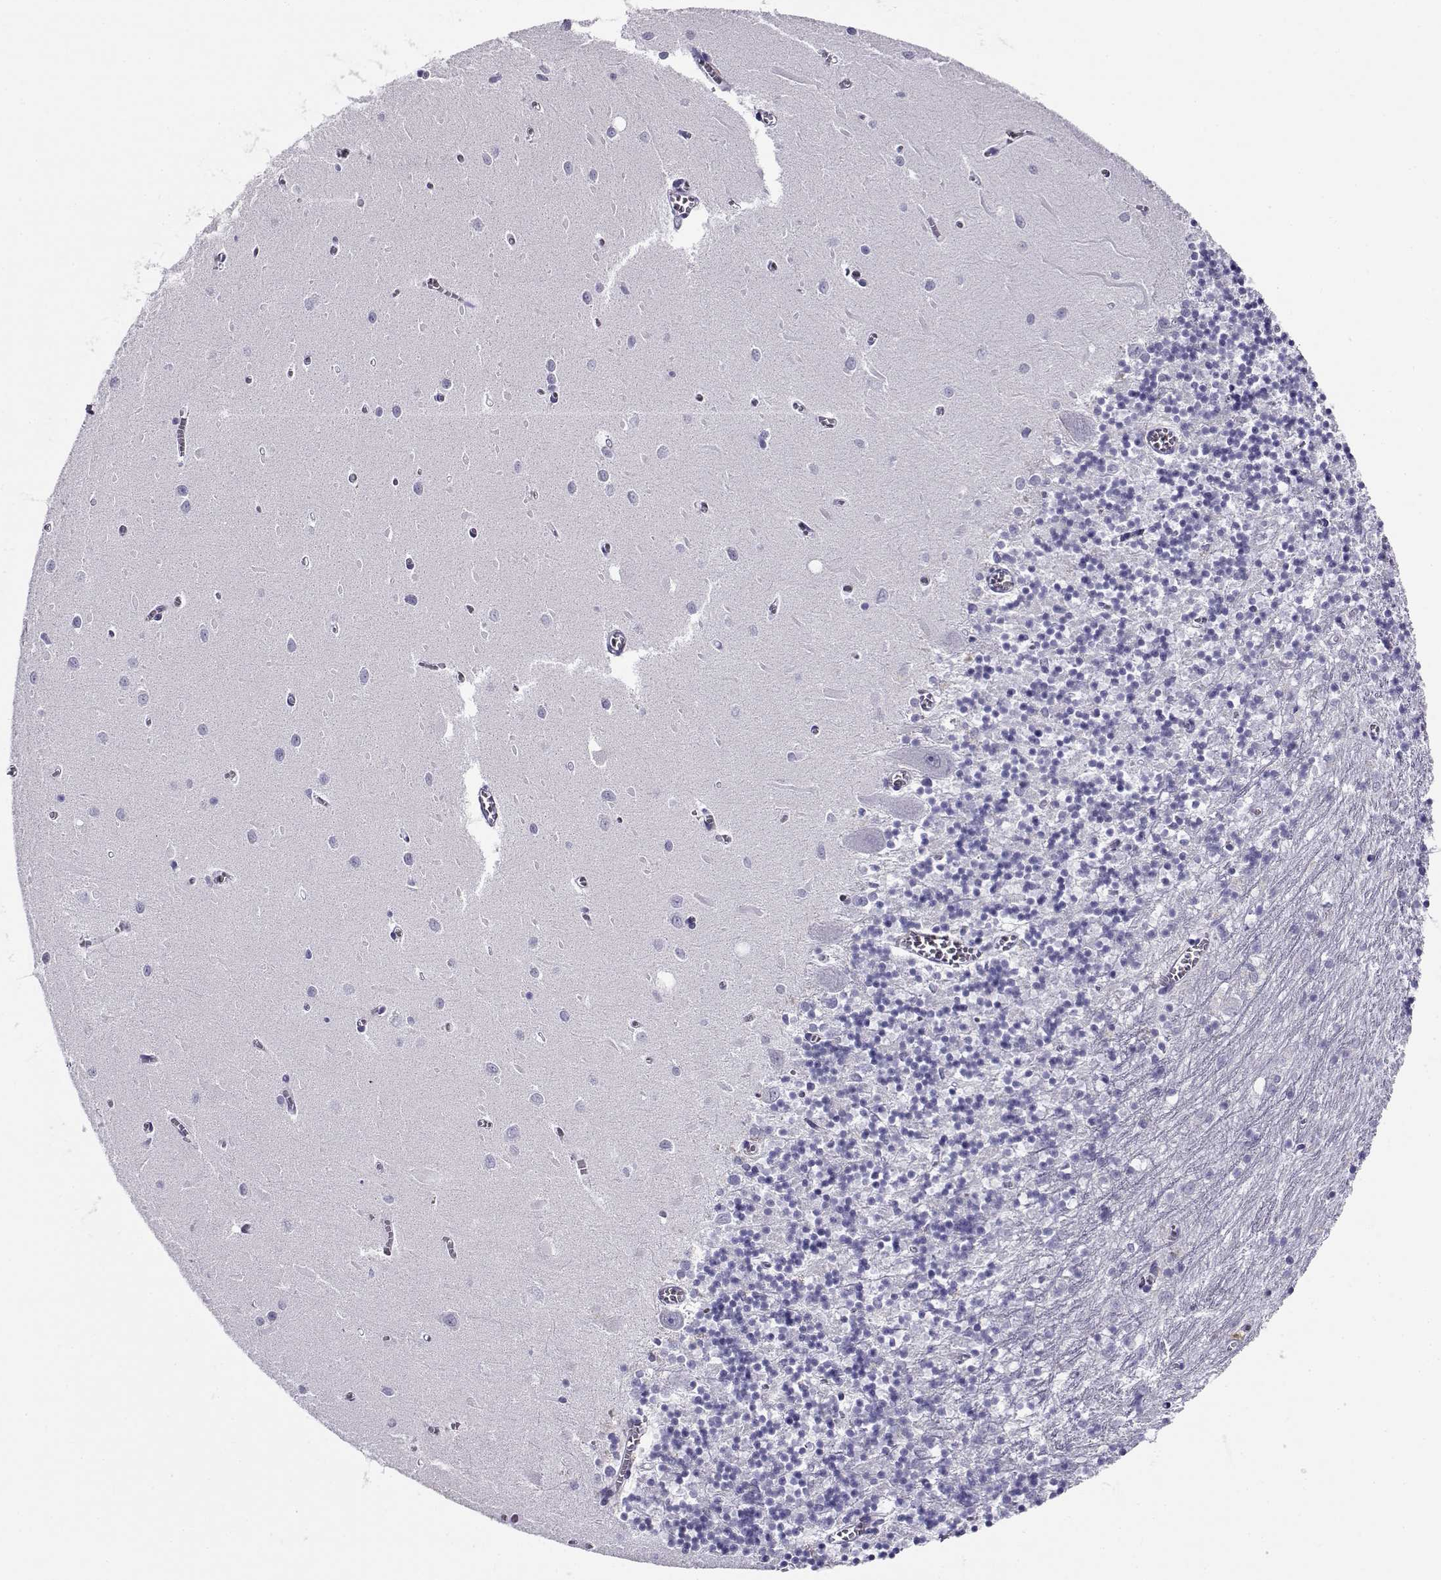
{"staining": {"intensity": "negative", "quantity": "none", "location": "none"}, "tissue": "cerebellum", "cell_type": "Cells in granular layer", "image_type": "normal", "snomed": [{"axis": "morphology", "description": "Normal tissue, NOS"}, {"axis": "topography", "description": "Cerebellum"}], "caption": "DAB (3,3'-diaminobenzidine) immunohistochemical staining of unremarkable cerebellum shows no significant positivity in cells in granular layer.", "gene": "RHOXF2B", "patient": {"sex": "female", "age": 64}}